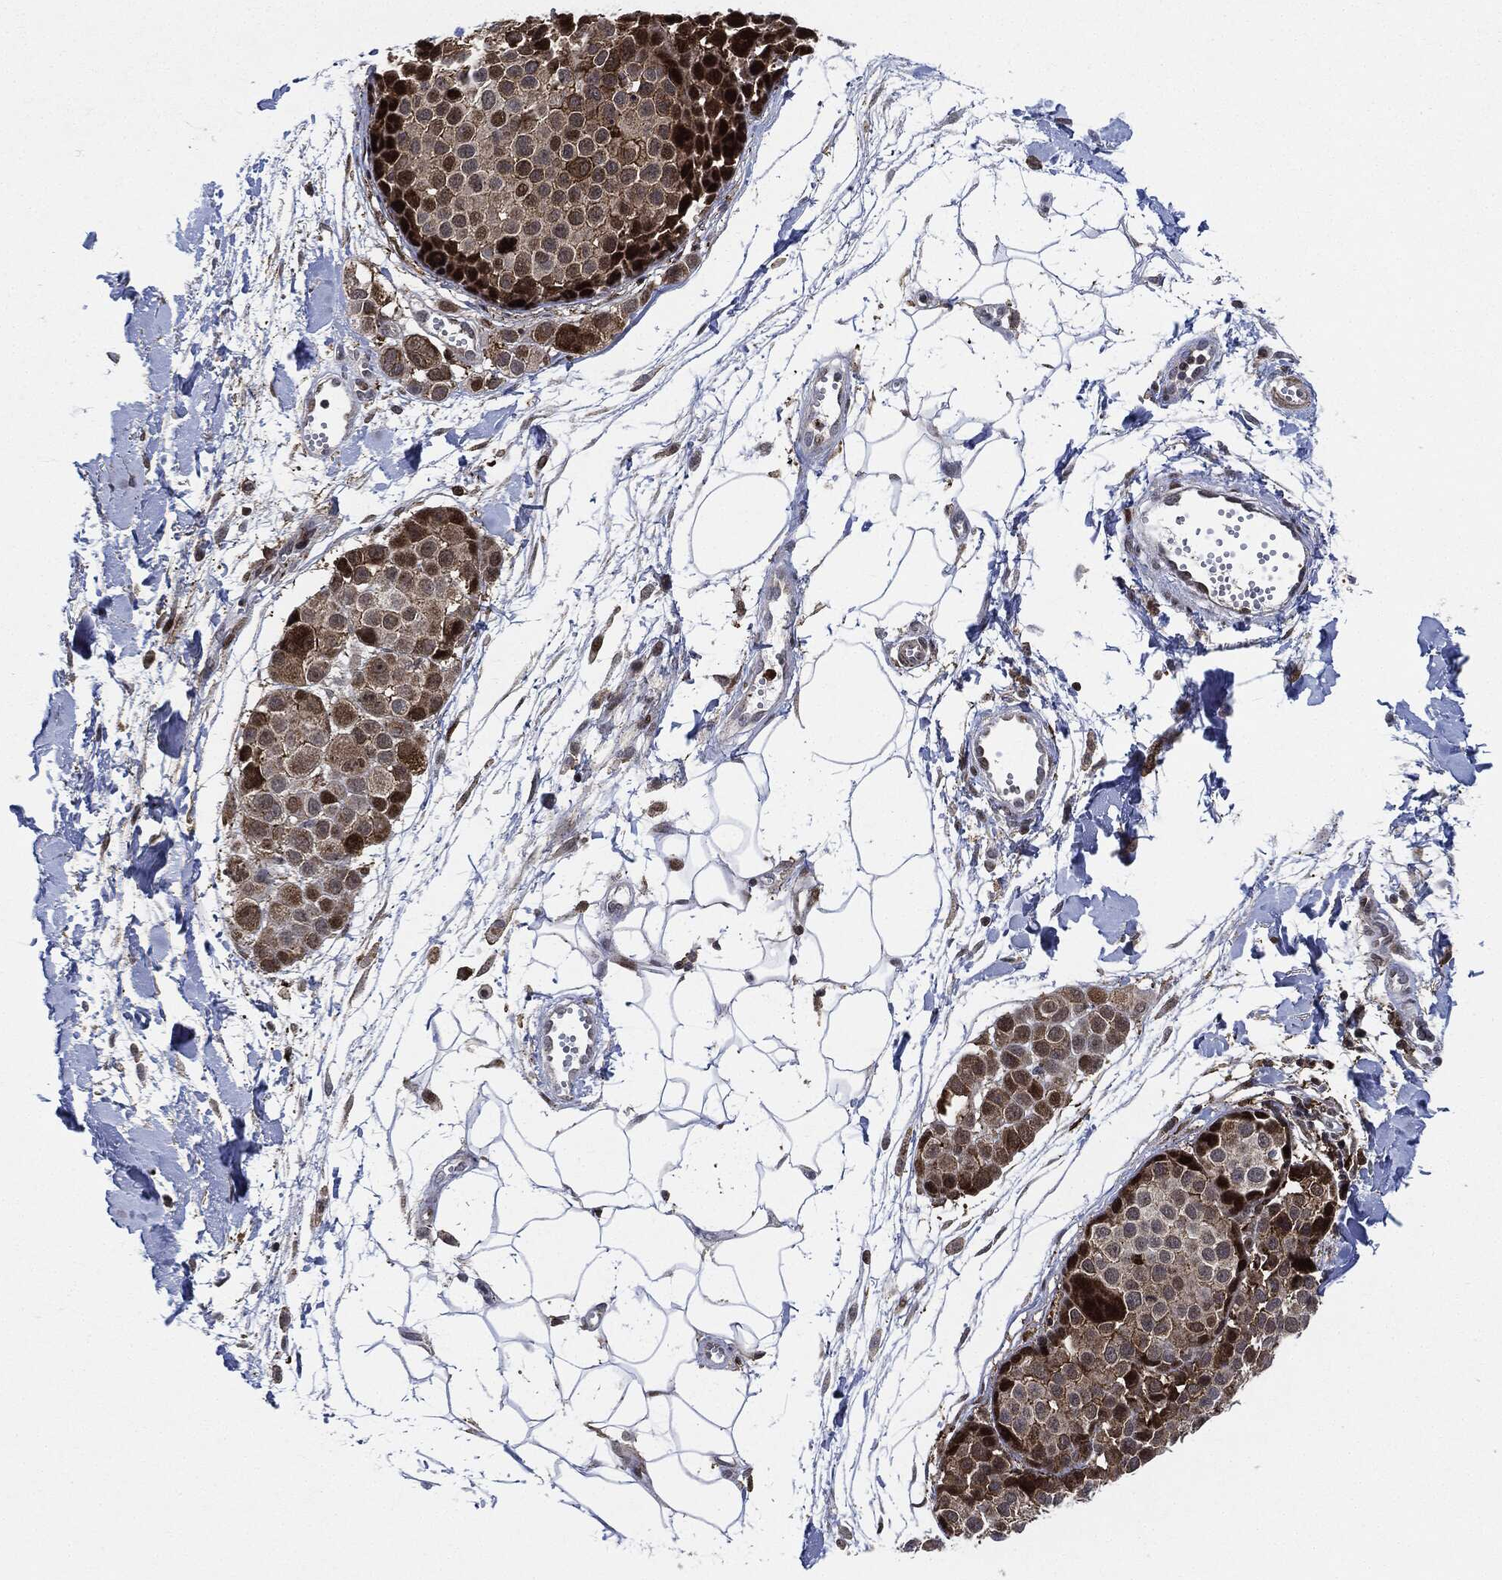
{"staining": {"intensity": "moderate", "quantity": "<25%", "location": "cytoplasmic/membranous"}, "tissue": "melanoma", "cell_type": "Tumor cells", "image_type": "cancer", "snomed": [{"axis": "morphology", "description": "Malignant melanoma, NOS"}, {"axis": "topography", "description": "Skin"}], "caption": "Immunohistochemistry (IHC) (DAB) staining of human melanoma displays moderate cytoplasmic/membranous protein expression in approximately <25% of tumor cells. The staining is performed using DAB brown chromogen to label protein expression. The nuclei are counter-stained blue using hematoxylin.", "gene": "NANOS3", "patient": {"sex": "female", "age": 86}}